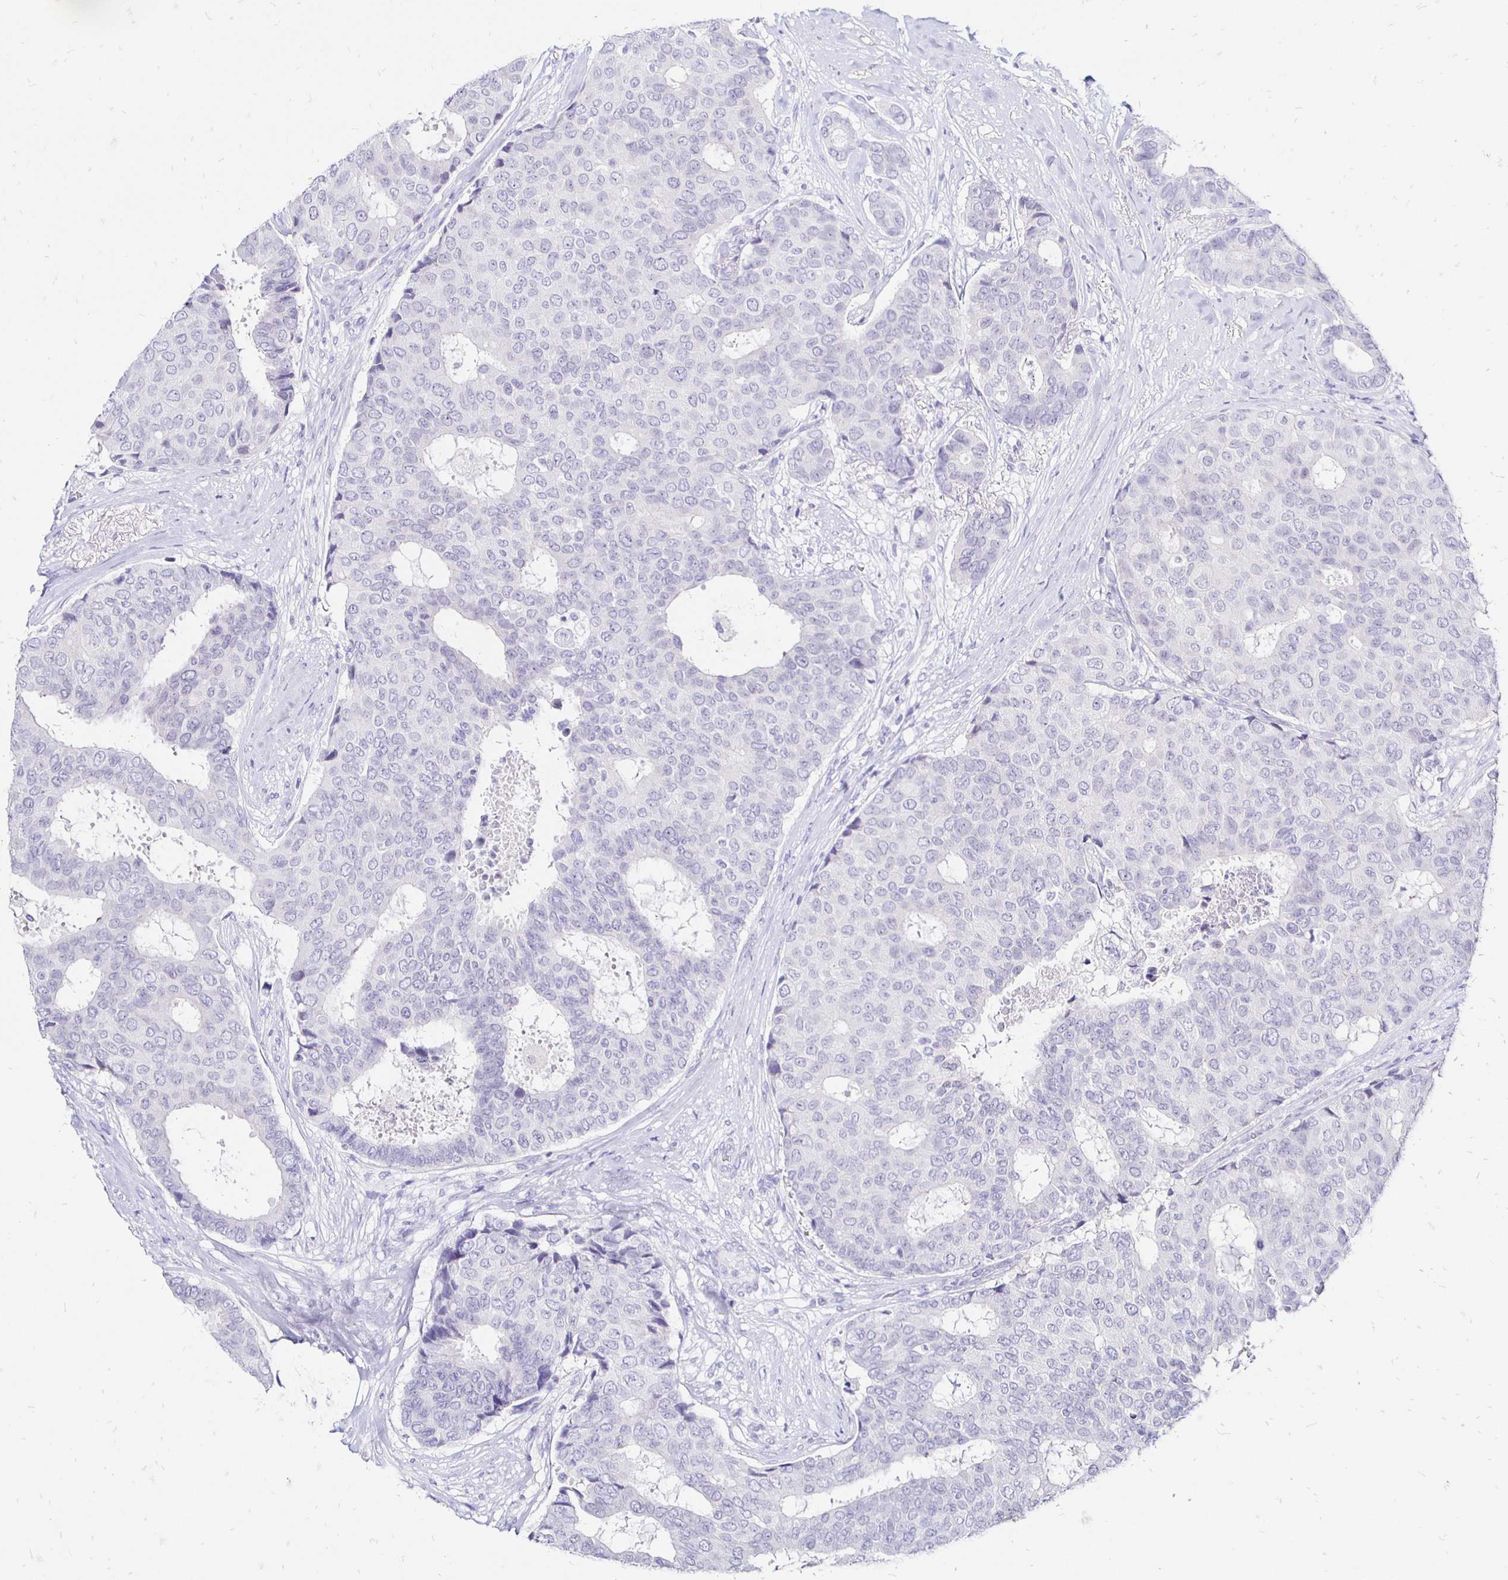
{"staining": {"intensity": "negative", "quantity": "none", "location": "none"}, "tissue": "breast cancer", "cell_type": "Tumor cells", "image_type": "cancer", "snomed": [{"axis": "morphology", "description": "Duct carcinoma"}, {"axis": "topography", "description": "Breast"}], "caption": "Tumor cells are negative for protein expression in human infiltrating ductal carcinoma (breast).", "gene": "IRGC", "patient": {"sex": "female", "age": 75}}